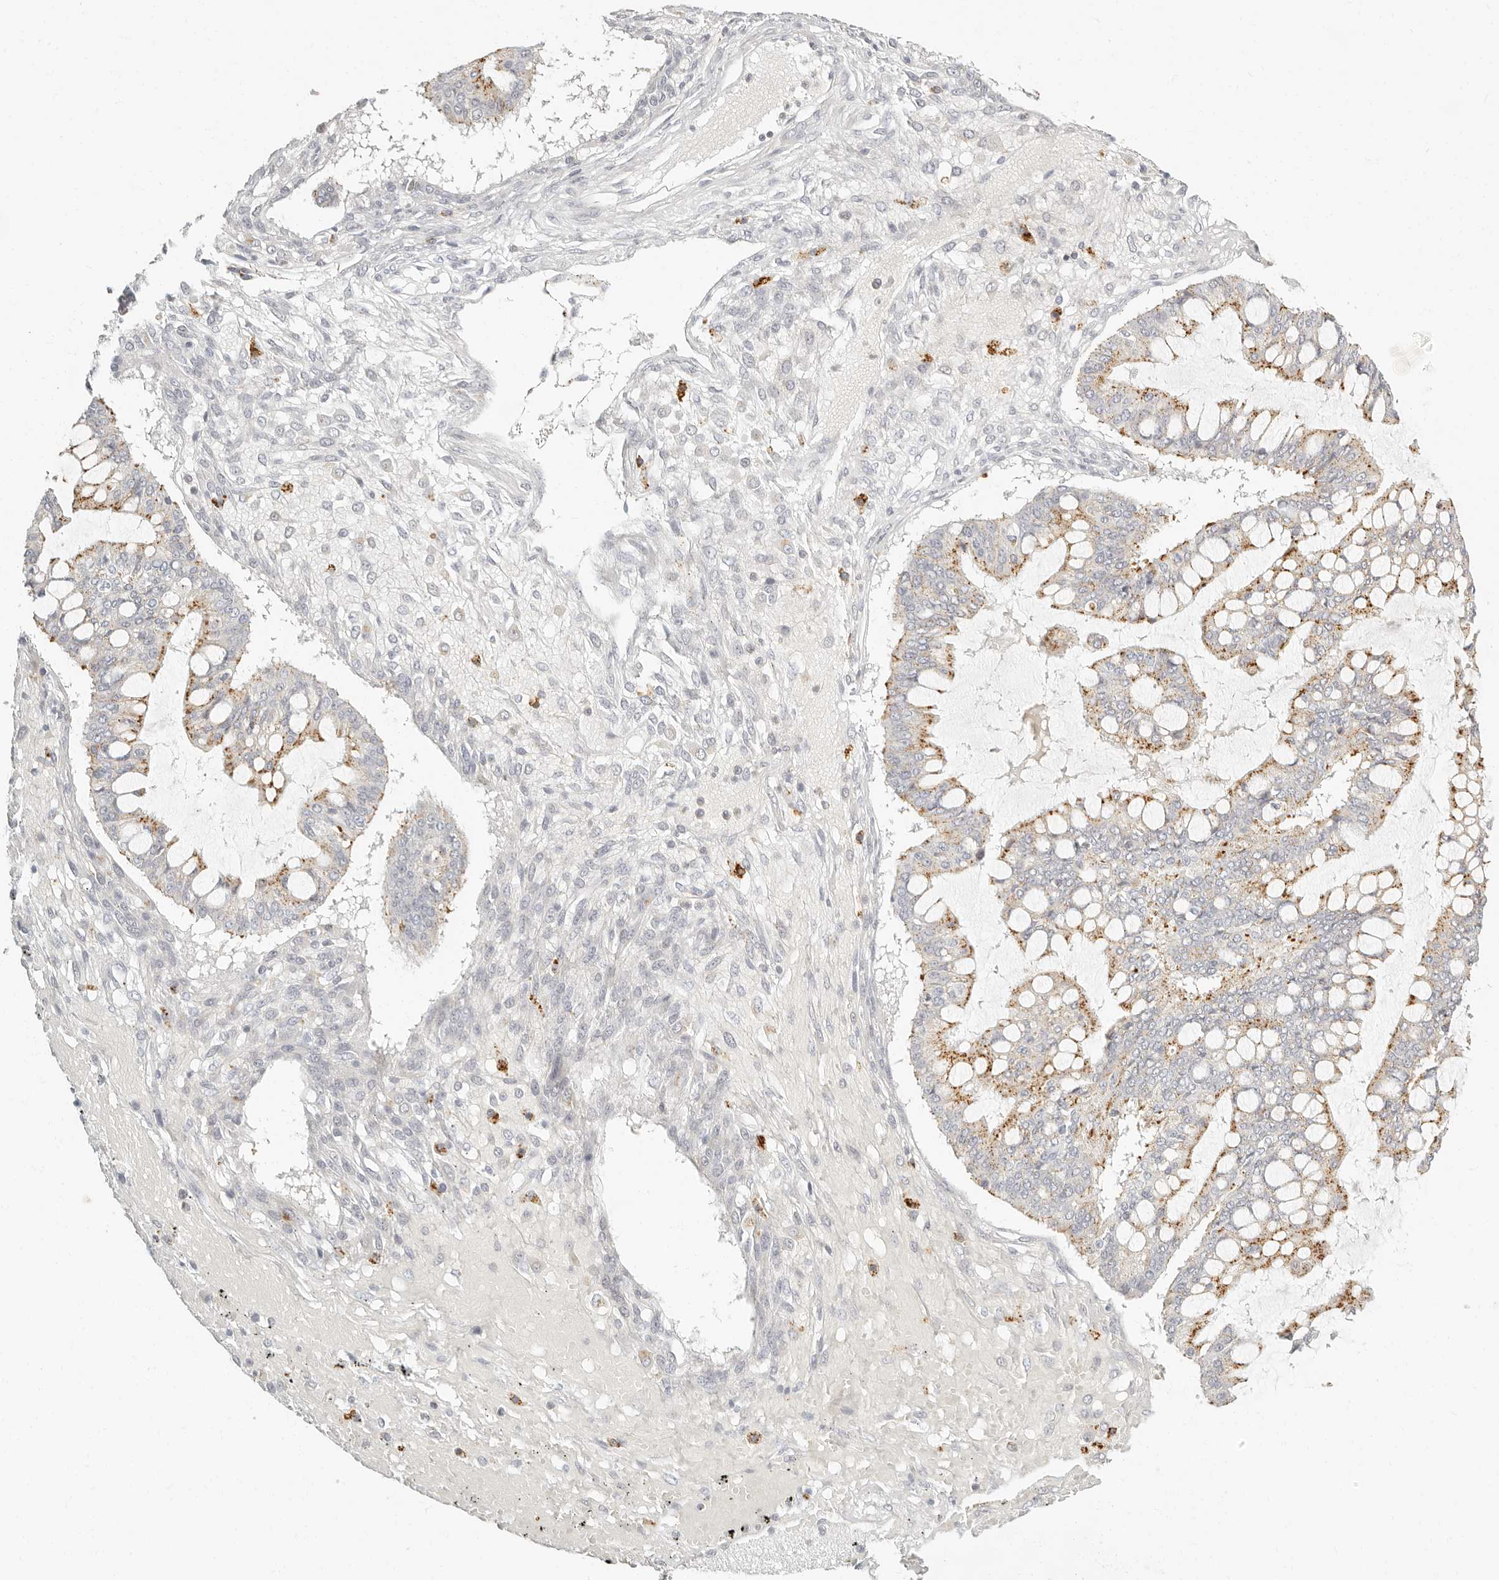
{"staining": {"intensity": "moderate", "quantity": "25%-75%", "location": "cytoplasmic/membranous"}, "tissue": "ovarian cancer", "cell_type": "Tumor cells", "image_type": "cancer", "snomed": [{"axis": "morphology", "description": "Cystadenocarcinoma, mucinous, NOS"}, {"axis": "topography", "description": "Ovary"}], "caption": "Immunohistochemistry image of human ovarian cancer (mucinous cystadenocarcinoma) stained for a protein (brown), which shows medium levels of moderate cytoplasmic/membranous expression in about 25%-75% of tumor cells.", "gene": "RNASET2", "patient": {"sex": "female", "age": 73}}